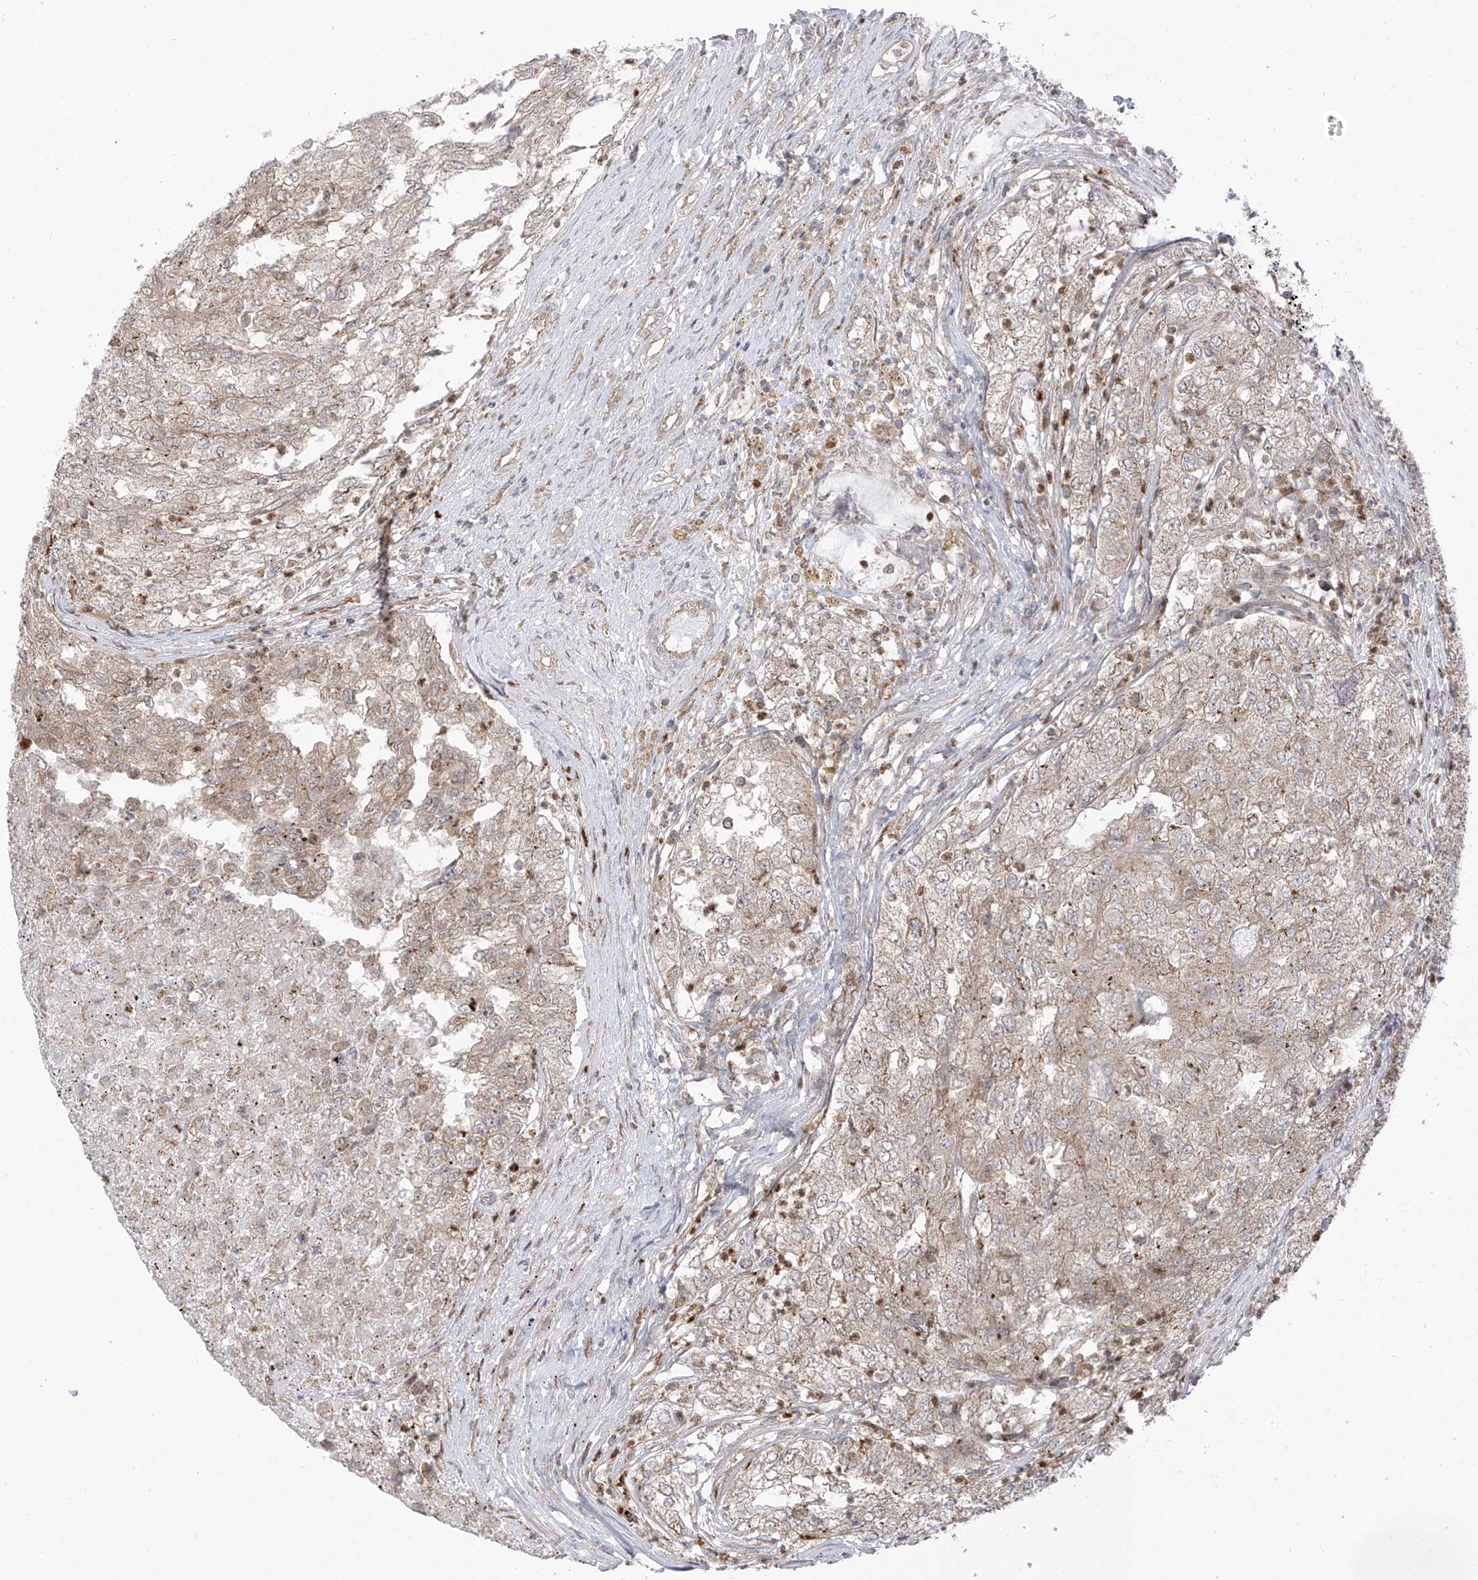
{"staining": {"intensity": "negative", "quantity": "none", "location": "none"}, "tissue": "renal cancer", "cell_type": "Tumor cells", "image_type": "cancer", "snomed": [{"axis": "morphology", "description": "Adenocarcinoma, NOS"}, {"axis": "topography", "description": "Kidney"}], "caption": "Protein analysis of renal cancer (adenocarcinoma) exhibits no significant expression in tumor cells. (Stains: DAB (3,3'-diaminobenzidine) IHC with hematoxylin counter stain, Microscopy: brightfield microscopy at high magnification).", "gene": "PDE11A", "patient": {"sex": "female", "age": 54}}